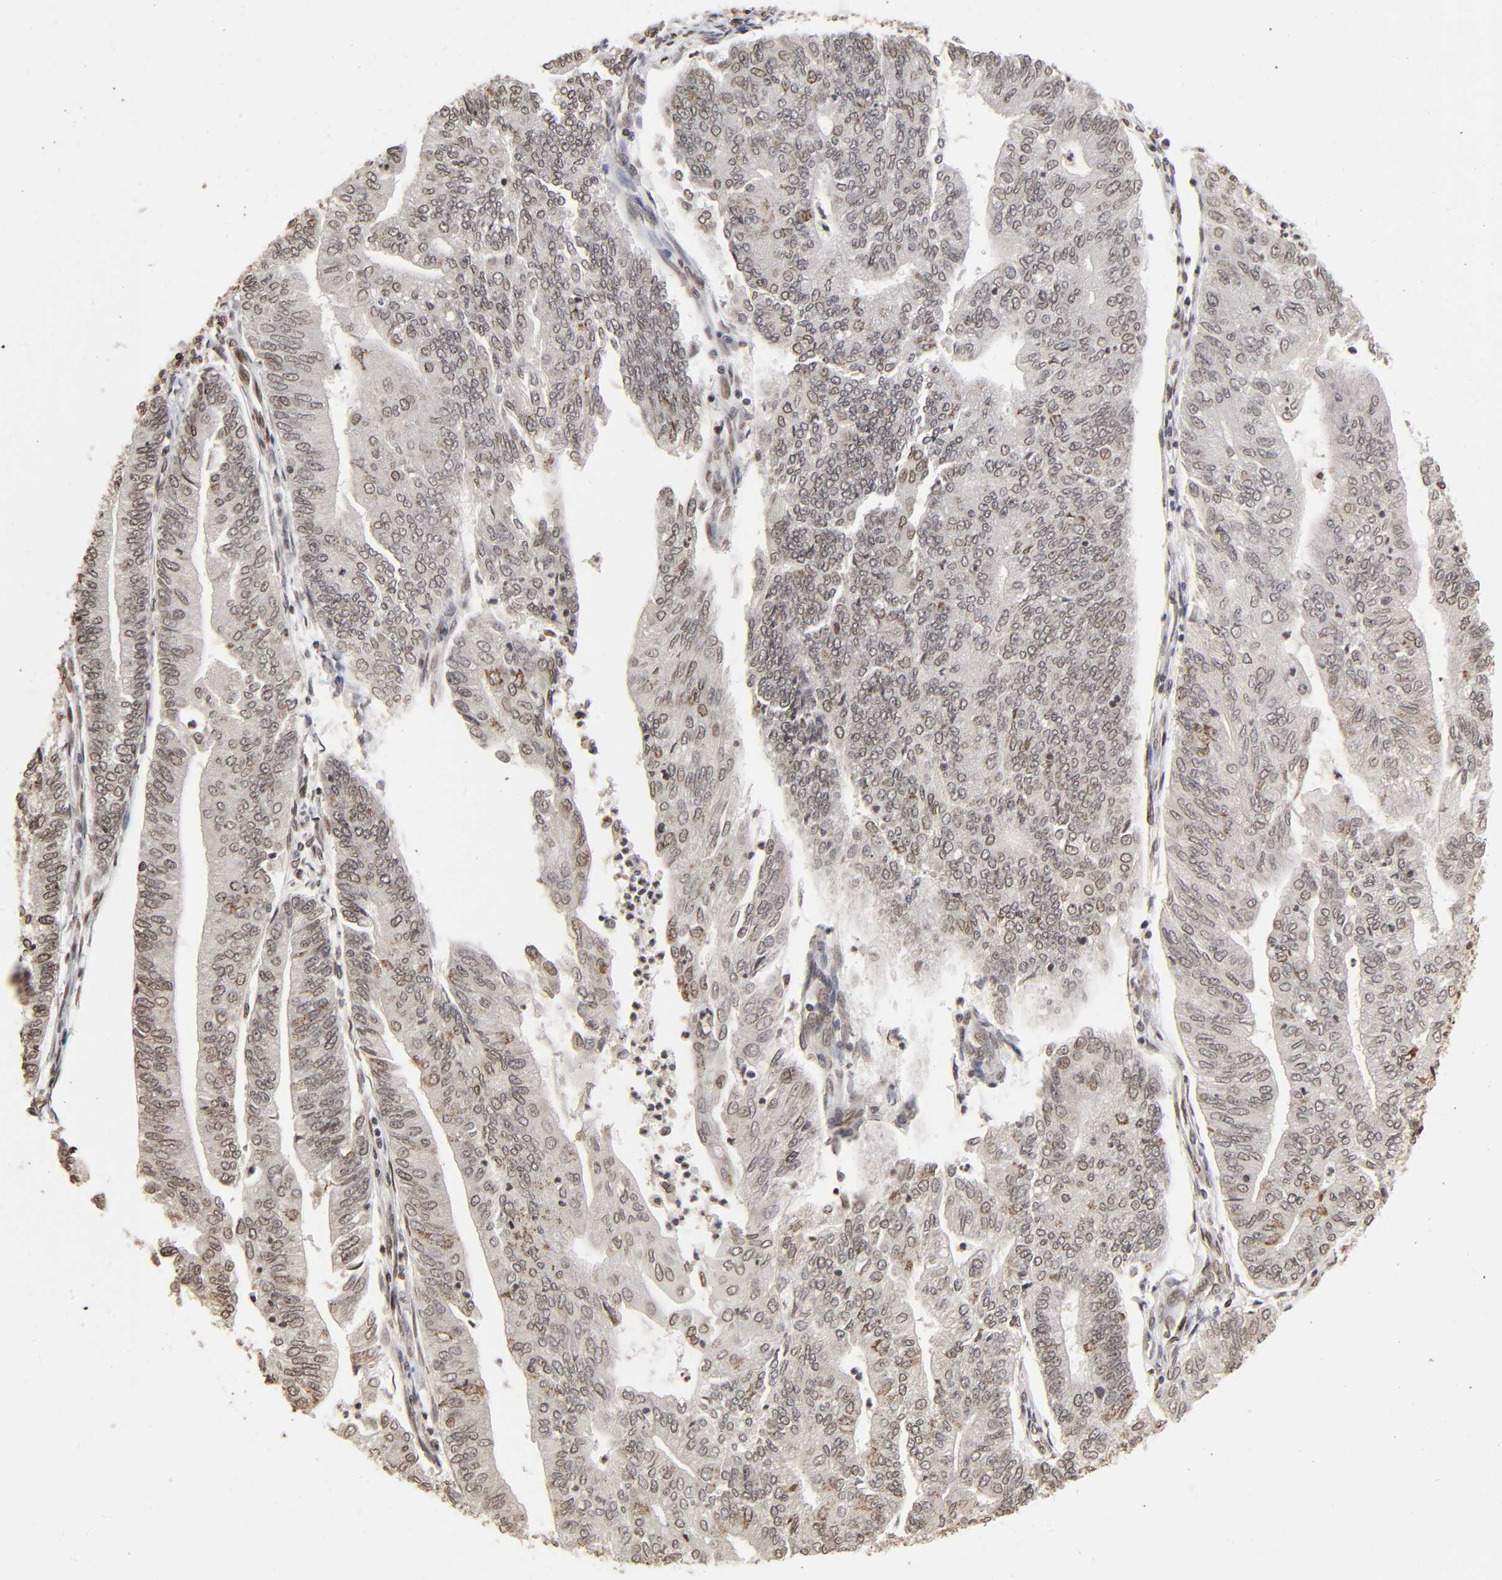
{"staining": {"intensity": "weak", "quantity": "25%-75%", "location": "cytoplasmic/membranous,nuclear"}, "tissue": "endometrial cancer", "cell_type": "Tumor cells", "image_type": "cancer", "snomed": [{"axis": "morphology", "description": "Adenocarcinoma, NOS"}, {"axis": "topography", "description": "Endometrium"}], "caption": "Protein staining of endometrial cancer tissue reveals weak cytoplasmic/membranous and nuclear staining in about 25%-75% of tumor cells.", "gene": "MLLT6", "patient": {"sex": "female", "age": 59}}